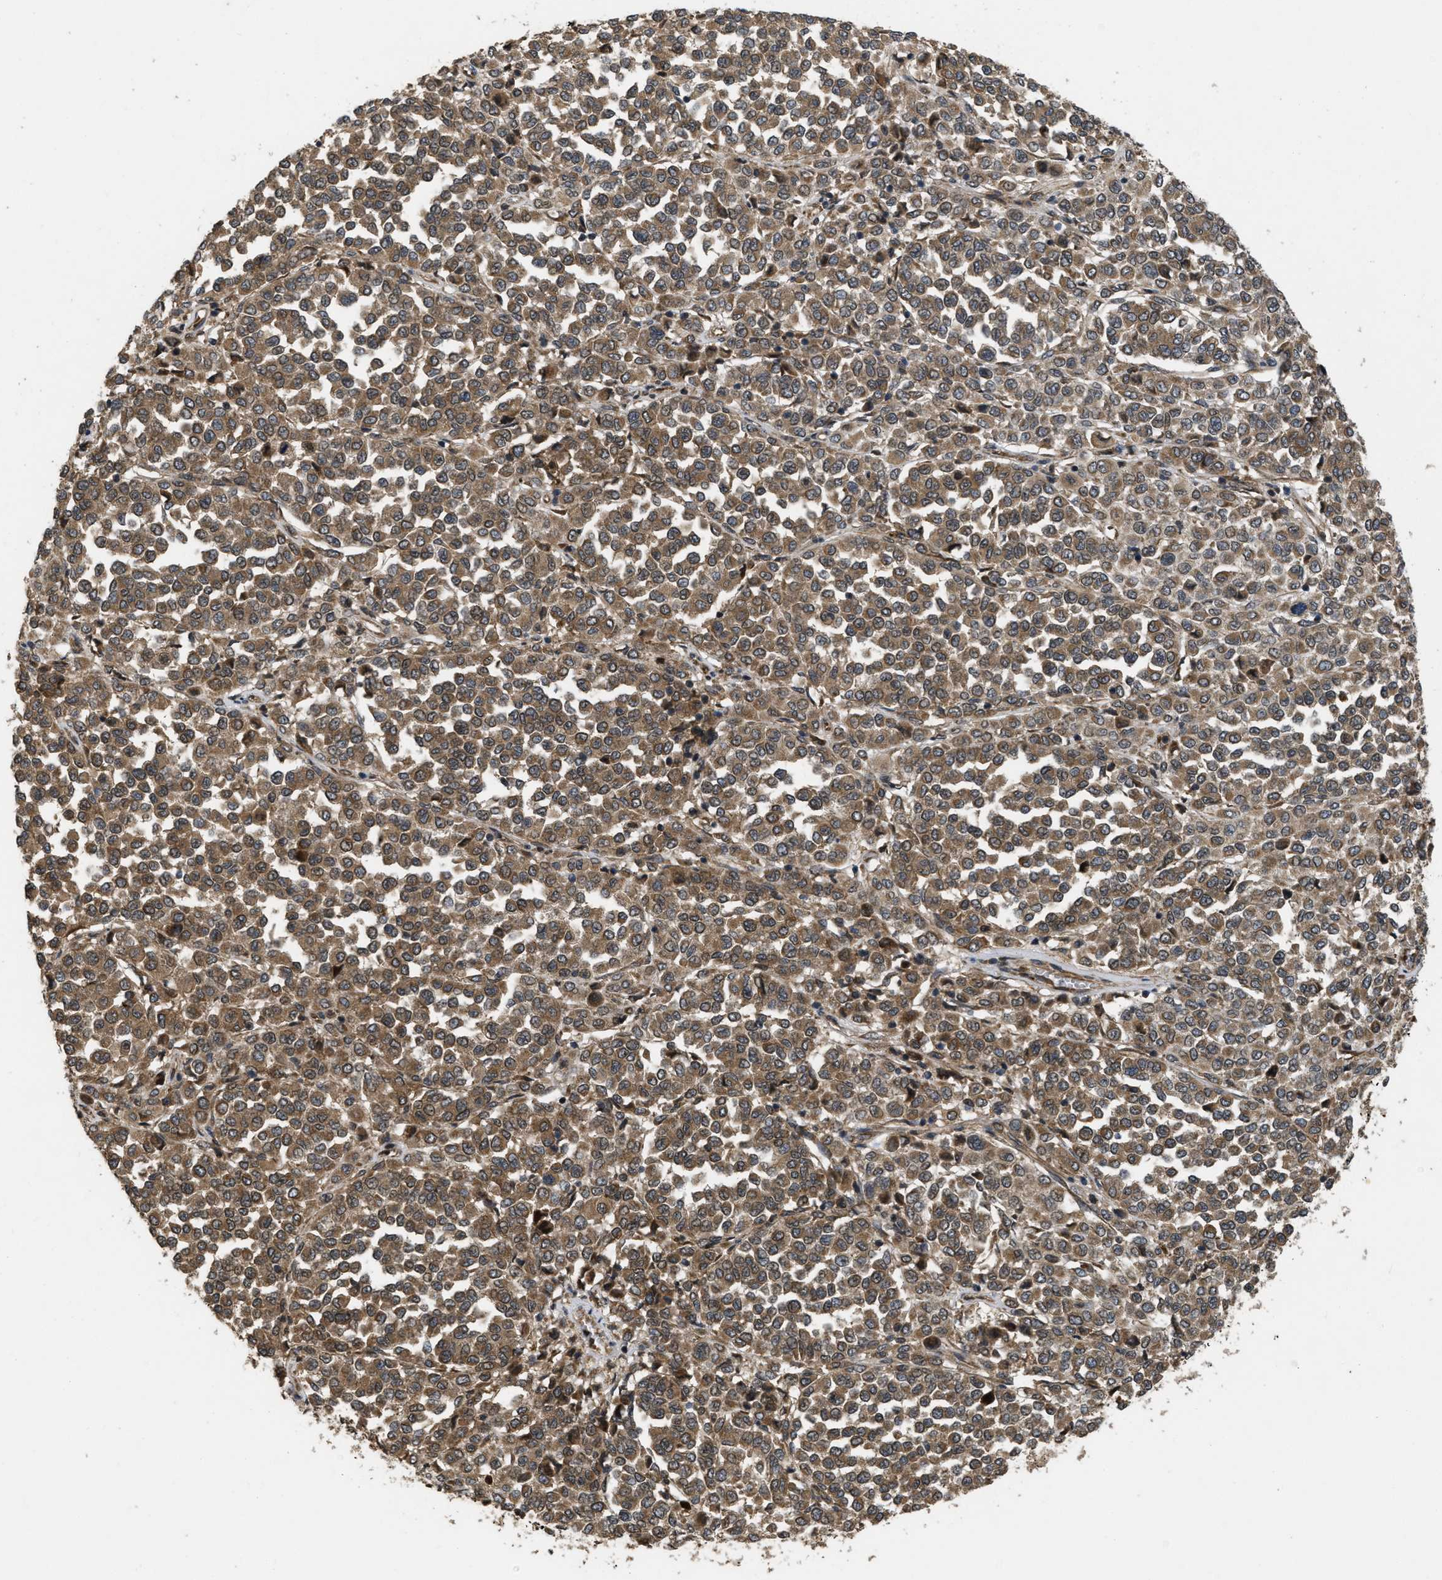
{"staining": {"intensity": "moderate", "quantity": ">75%", "location": "cytoplasmic/membranous"}, "tissue": "melanoma", "cell_type": "Tumor cells", "image_type": "cancer", "snomed": [{"axis": "morphology", "description": "Malignant melanoma, Metastatic site"}, {"axis": "topography", "description": "Pancreas"}], "caption": "Protein analysis of melanoma tissue displays moderate cytoplasmic/membranous positivity in approximately >75% of tumor cells. The staining is performed using DAB (3,3'-diaminobenzidine) brown chromogen to label protein expression. The nuclei are counter-stained blue using hematoxylin.", "gene": "SPTLC1", "patient": {"sex": "female", "age": 30}}